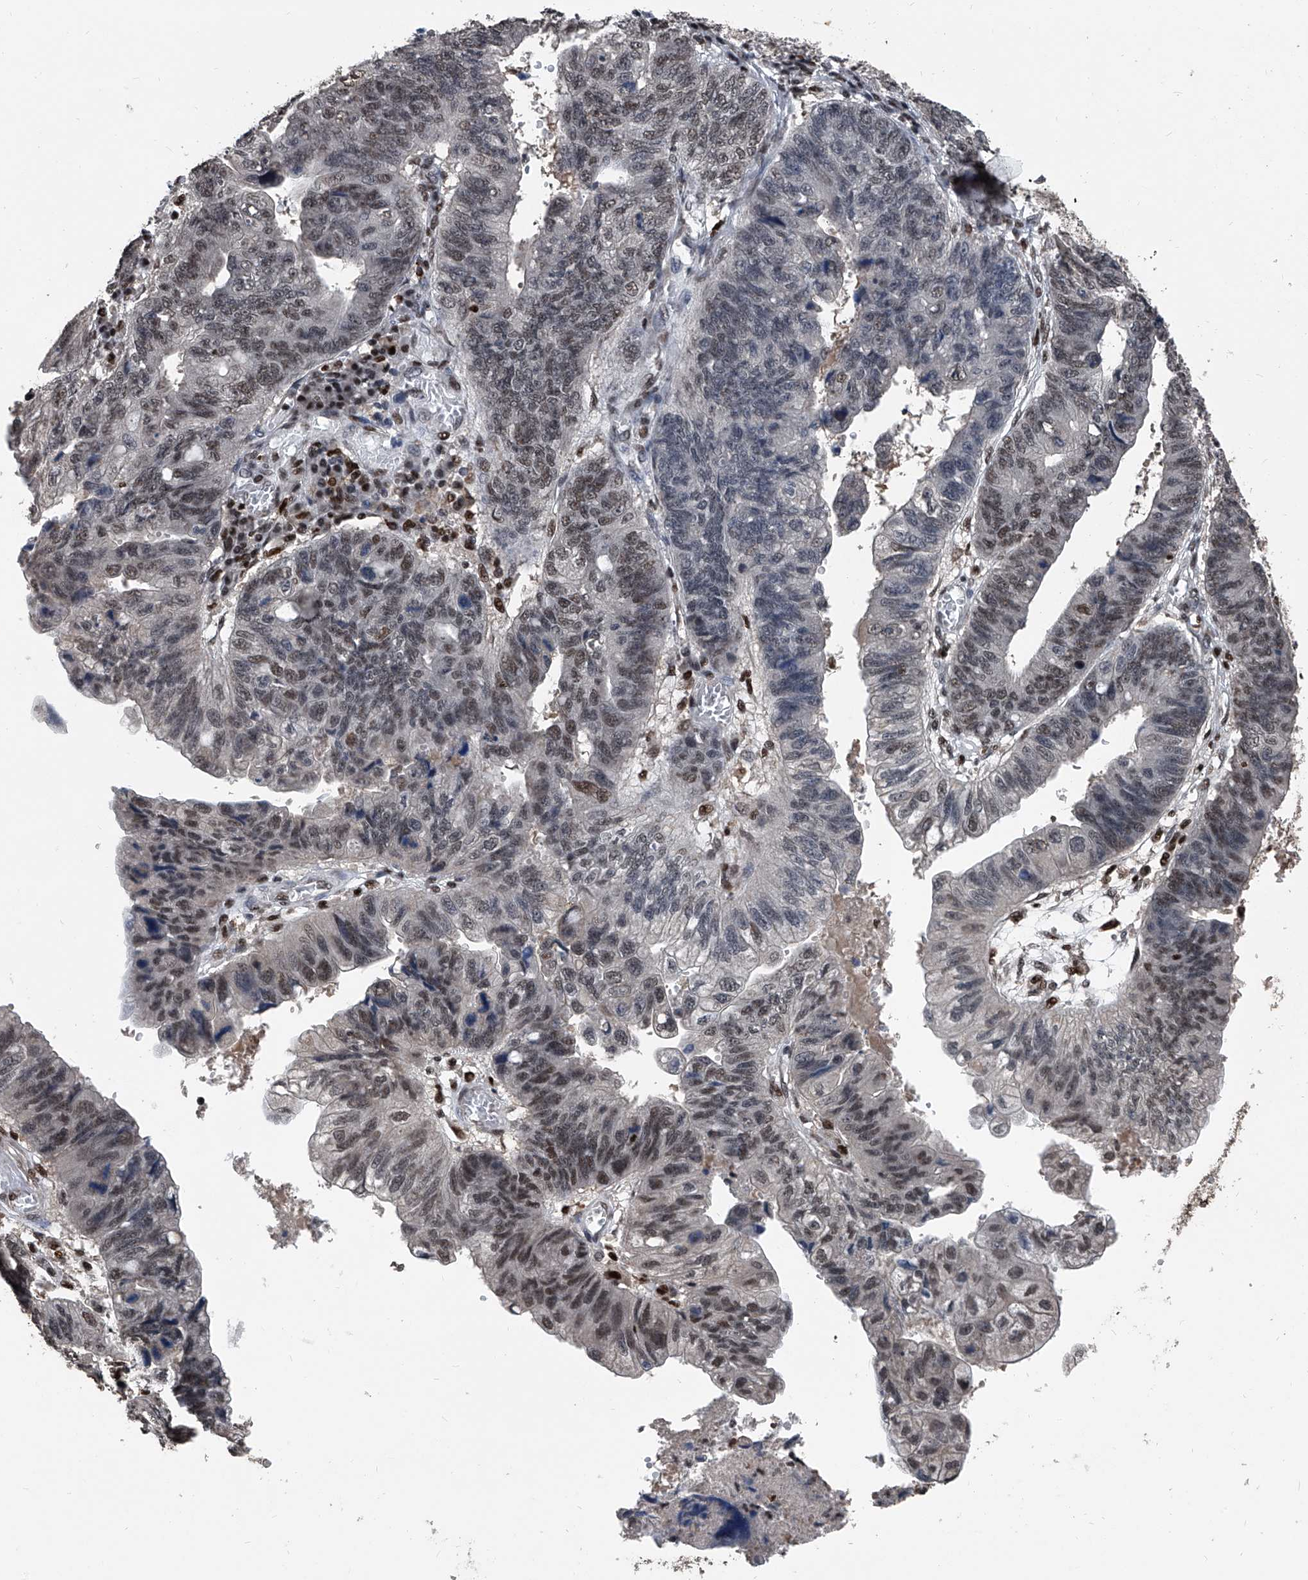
{"staining": {"intensity": "weak", "quantity": "25%-75%", "location": "nuclear"}, "tissue": "stomach cancer", "cell_type": "Tumor cells", "image_type": "cancer", "snomed": [{"axis": "morphology", "description": "Adenocarcinoma, NOS"}, {"axis": "topography", "description": "Stomach"}], "caption": "Tumor cells reveal low levels of weak nuclear expression in about 25%-75% of cells in adenocarcinoma (stomach).", "gene": "FKBP5", "patient": {"sex": "male", "age": 59}}